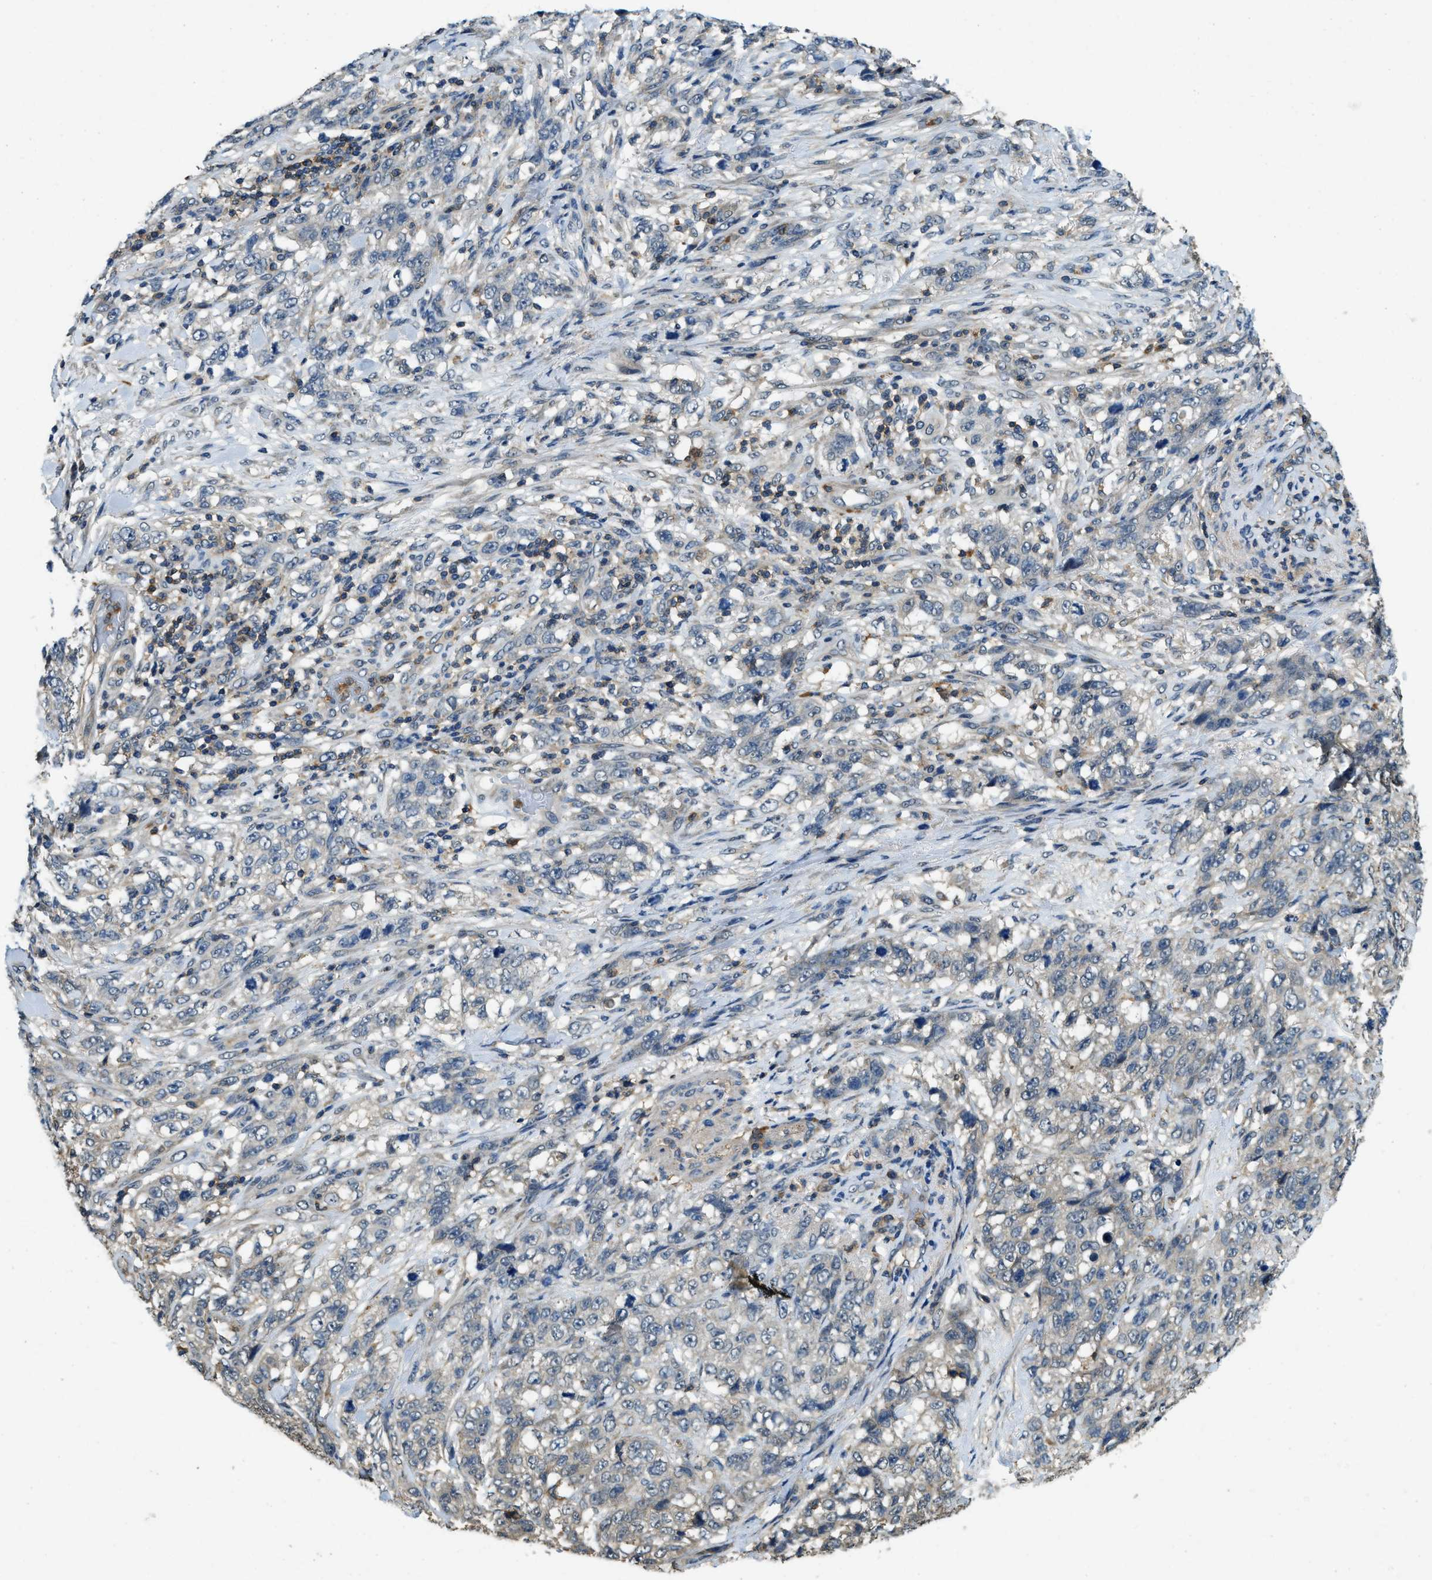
{"staining": {"intensity": "negative", "quantity": "none", "location": "none"}, "tissue": "stomach cancer", "cell_type": "Tumor cells", "image_type": "cancer", "snomed": [{"axis": "morphology", "description": "Adenocarcinoma, NOS"}, {"axis": "topography", "description": "Stomach"}], "caption": "This is an IHC micrograph of human stomach adenocarcinoma. There is no positivity in tumor cells.", "gene": "ATP8B1", "patient": {"sex": "male", "age": 48}}